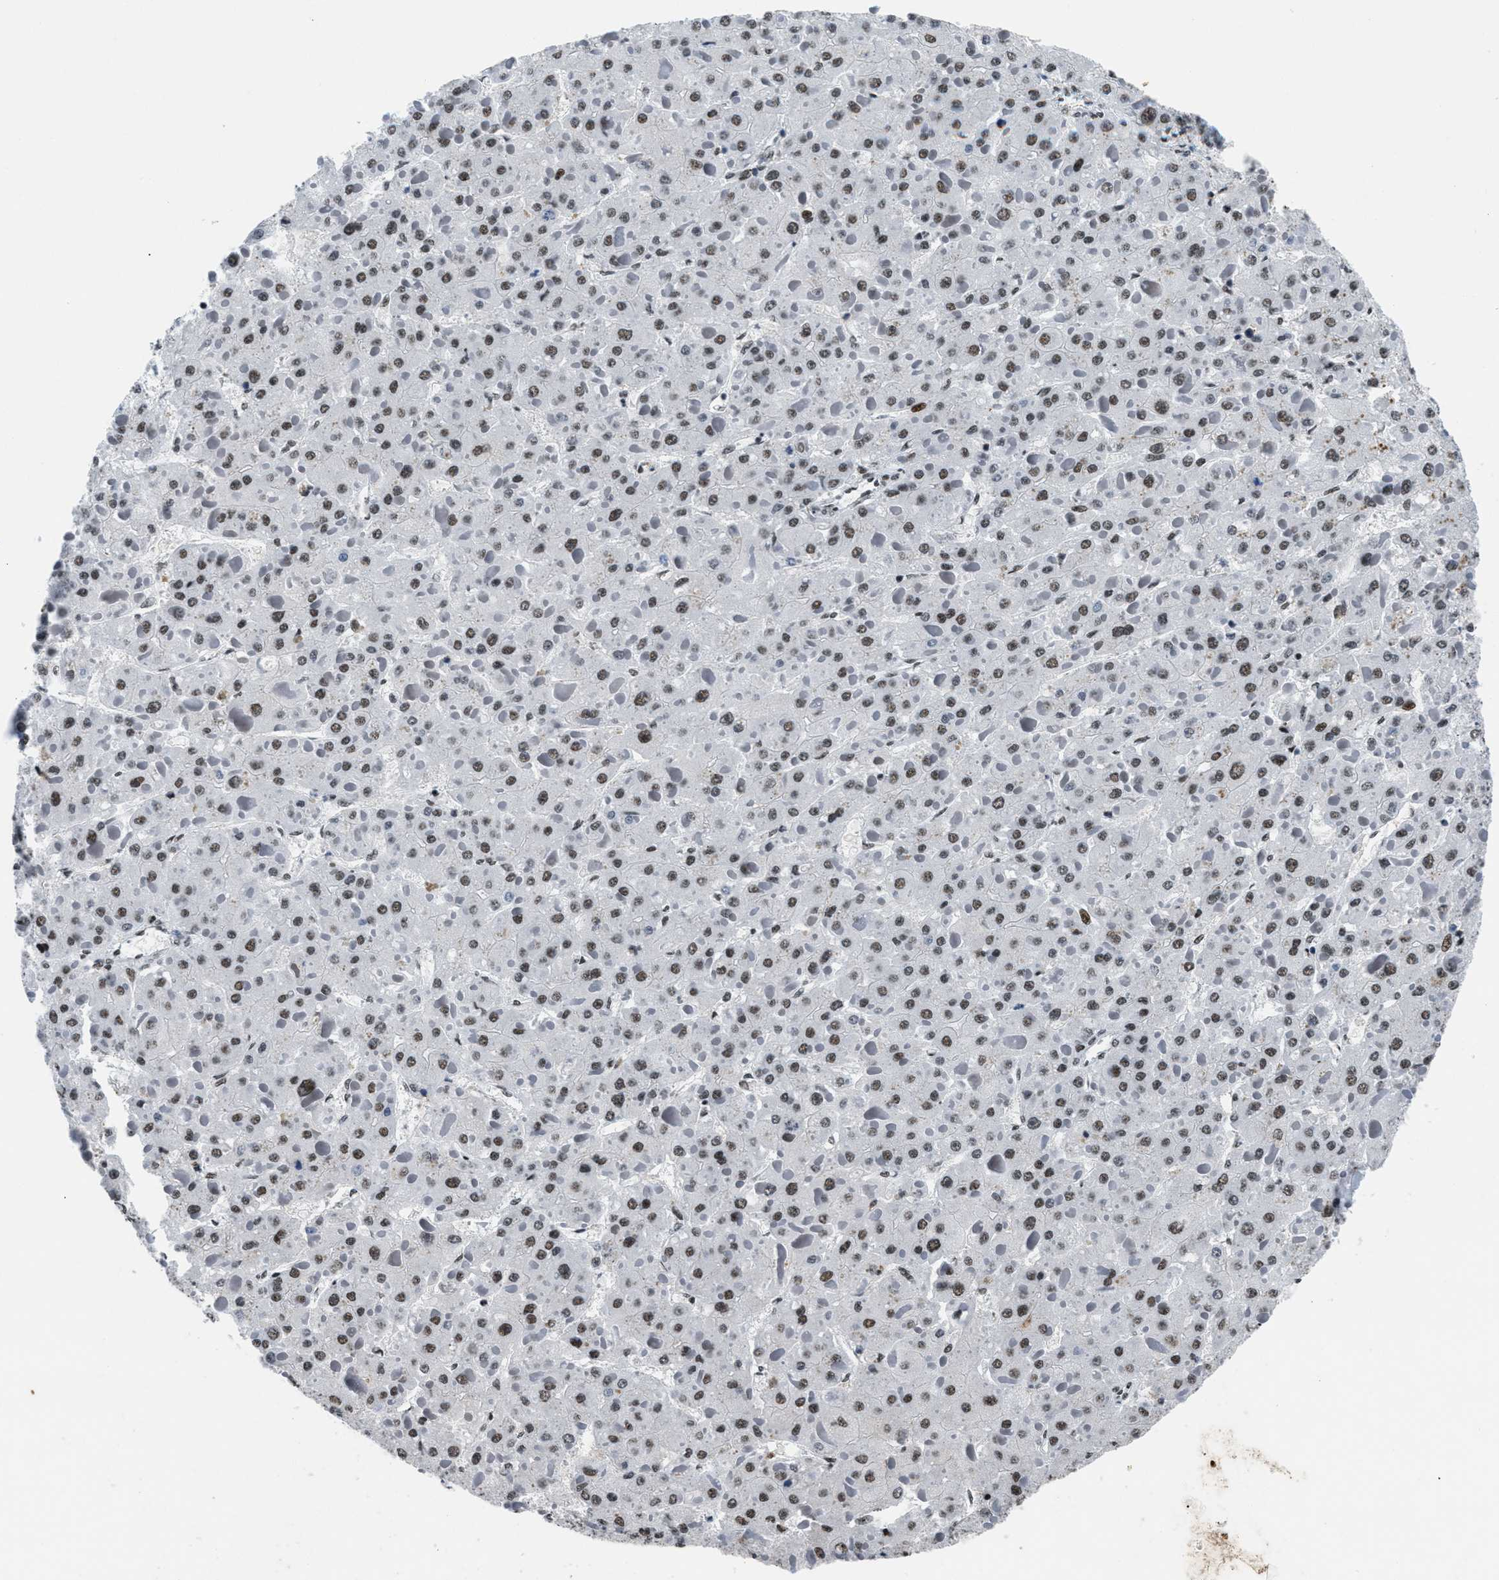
{"staining": {"intensity": "strong", "quantity": ">75%", "location": "nuclear"}, "tissue": "liver cancer", "cell_type": "Tumor cells", "image_type": "cancer", "snomed": [{"axis": "morphology", "description": "Carcinoma, Hepatocellular, NOS"}, {"axis": "topography", "description": "Liver"}], "caption": "Liver hepatocellular carcinoma stained with a brown dye reveals strong nuclear positive staining in approximately >75% of tumor cells.", "gene": "SMARCB1", "patient": {"sex": "female", "age": 73}}